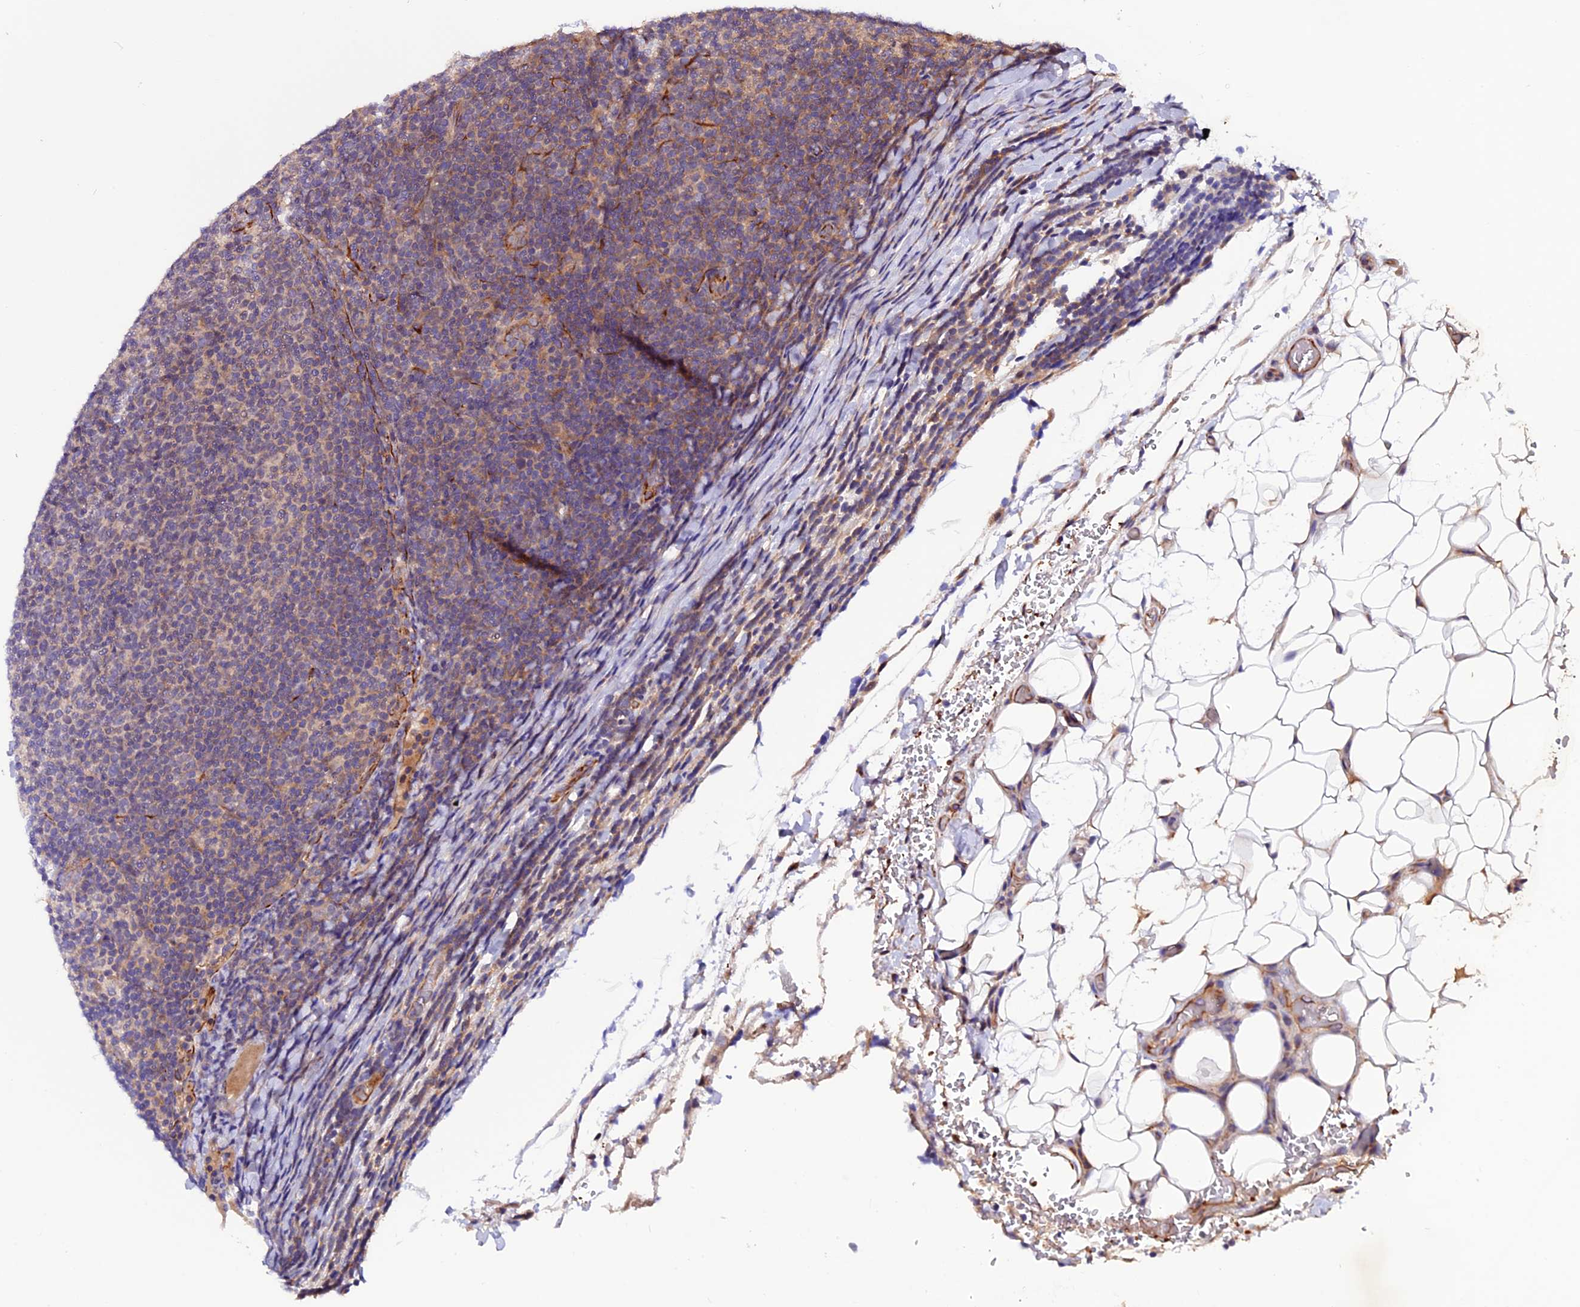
{"staining": {"intensity": "weak", "quantity": "<25%", "location": "cytoplasmic/membranous"}, "tissue": "lymphoma", "cell_type": "Tumor cells", "image_type": "cancer", "snomed": [{"axis": "morphology", "description": "Malignant lymphoma, non-Hodgkin's type, Low grade"}, {"axis": "topography", "description": "Lymph node"}], "caption": "Lymphoma was stained to show a protein in brown. There is no significant staining in tumor cells.", "gene": "RINL", "patient": {"sex": "male", "age": 66}}